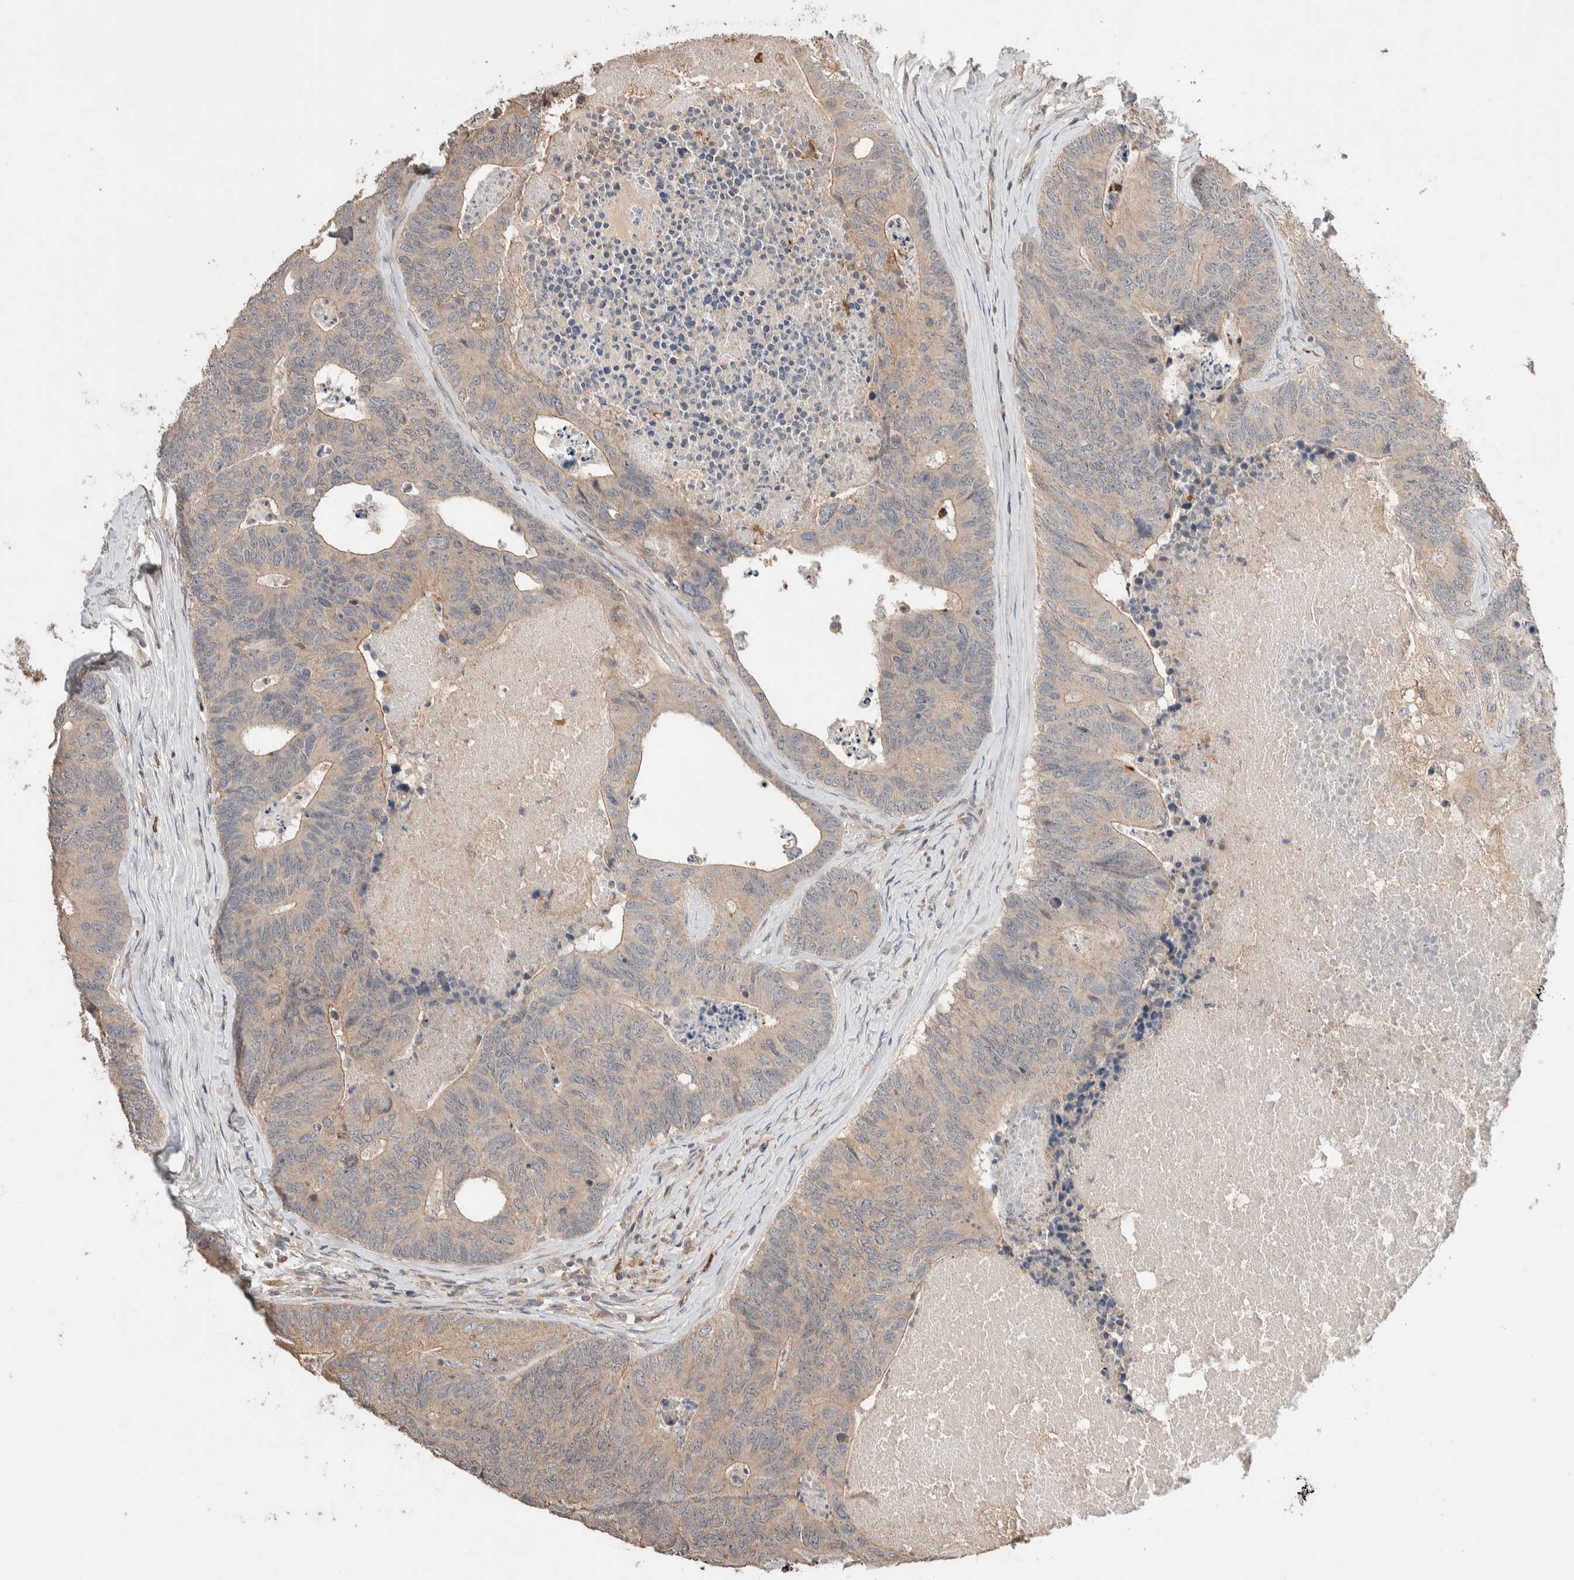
{"staining": {"intensity": "weak", "quantity": "25%-75%", "location": "cytoplasmic/membranous"}, "tissue": "colorectal cancer", "cell_type": "Tumor cells", "image_type": "cancer", "snomed": [{"axis": "morphology", "description": "Adenocarcinoma, NOS"}, {"axis": "topography", "description": "Colon"}], "caption": "Immunohistochemistry of colorectal cancer (adenocarcinoma) displays low levels of weak cytoplasmic/membranous expression in about 25%-75% of tumor cells.", "gene": "WDR91", "patient": {"sex": "female", "age": 67}}